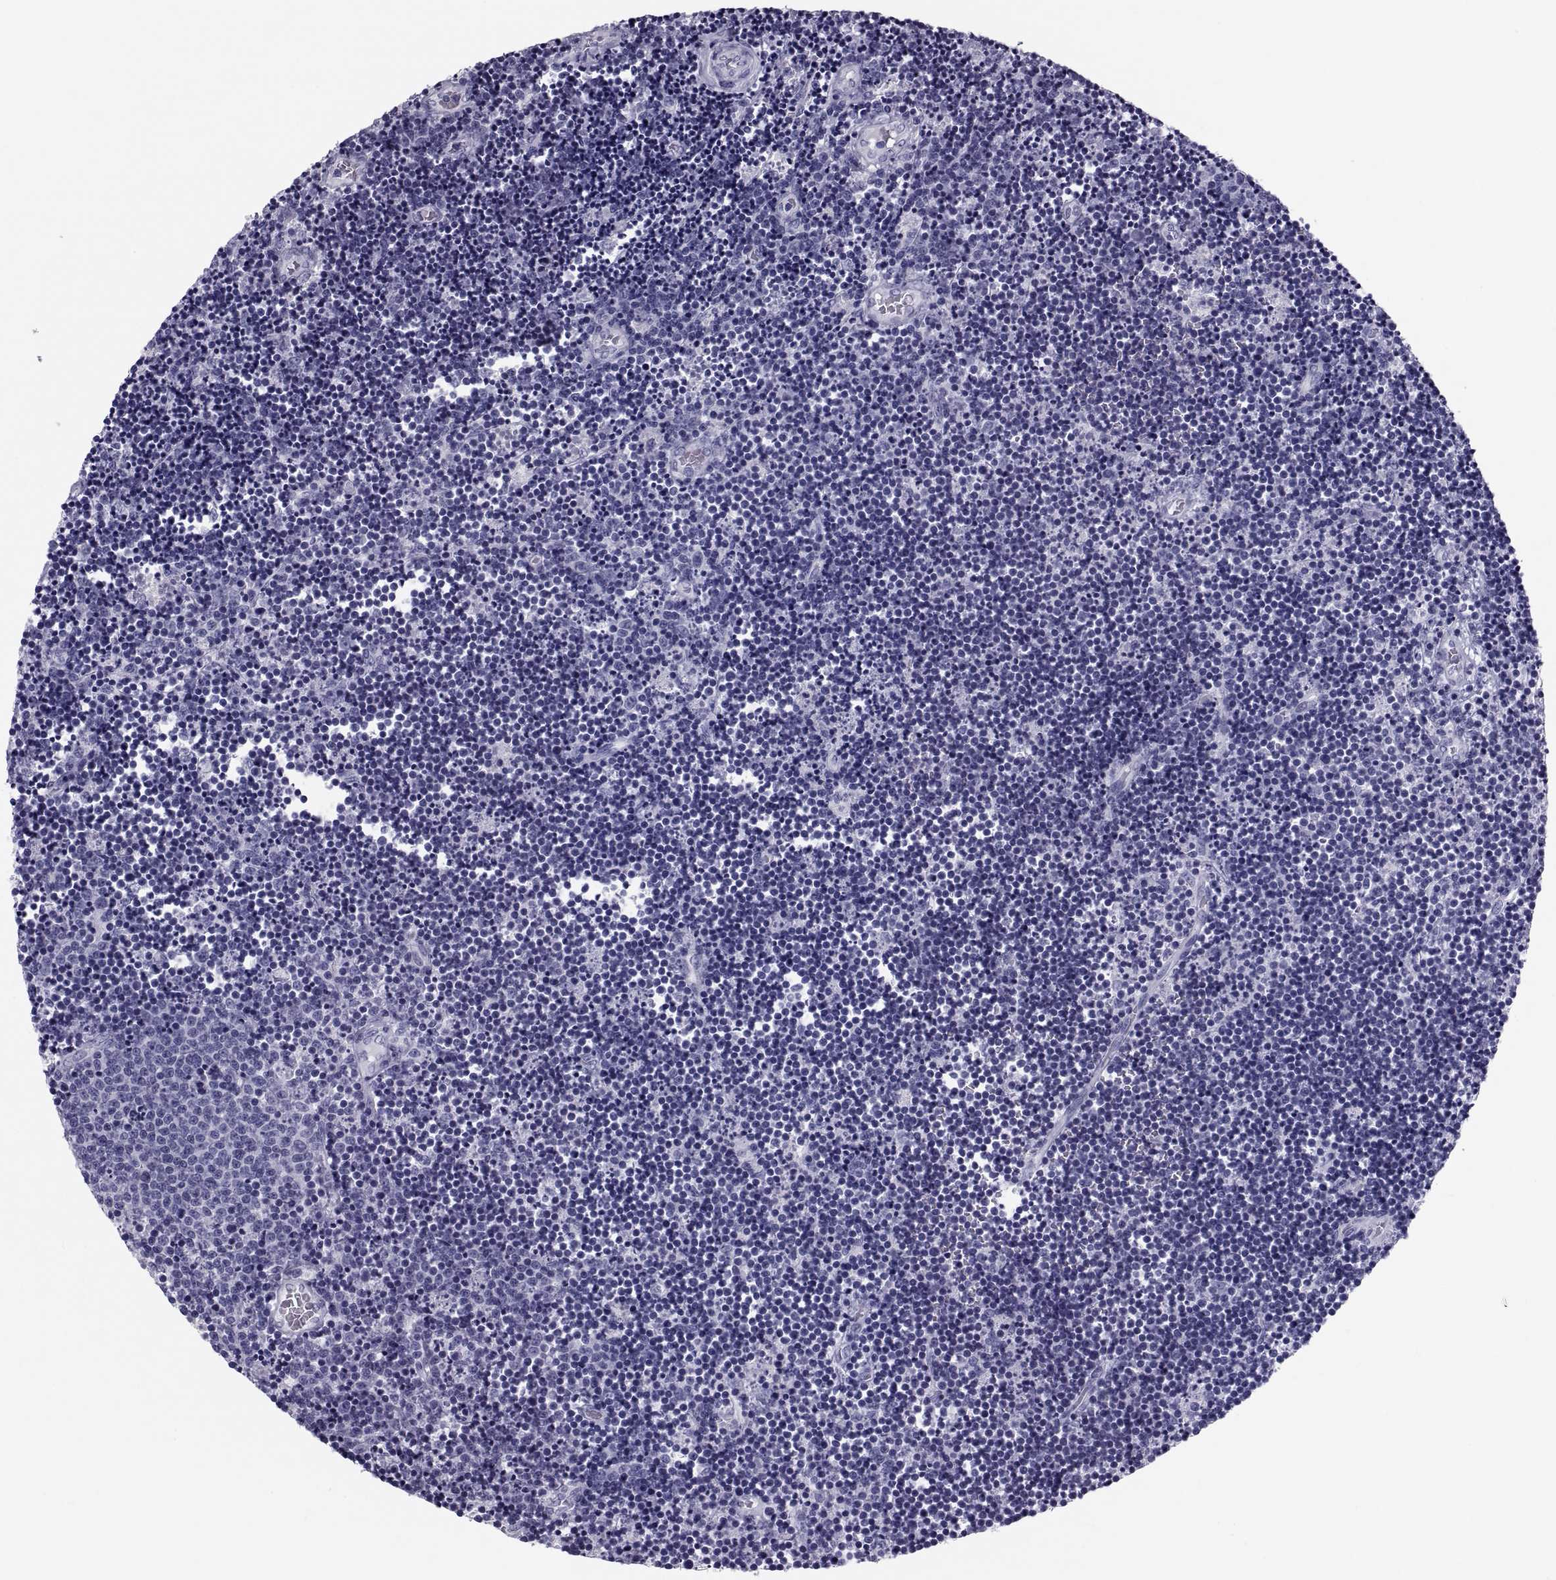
{"staining": {"intensity": "negative", "quantity": "none", "location": "none"}, "tissue": "lymphoma", "cell_type": "Tumor cells", "image_type": "cancer", "snomed": [{"axis": "morphology", "description": "Malignant lymphoma, non-Hodgkin's type, Low grade"}, {"axis": "topography", "description": "Brain"}], "caption": "This is an IHC image of malignant lymphoma, non-Hodgkin's type (low-grade). There is no positivity in tumor cells.", "gene": "CRISP1", "patient": {"sex": "female", "age": 66}}